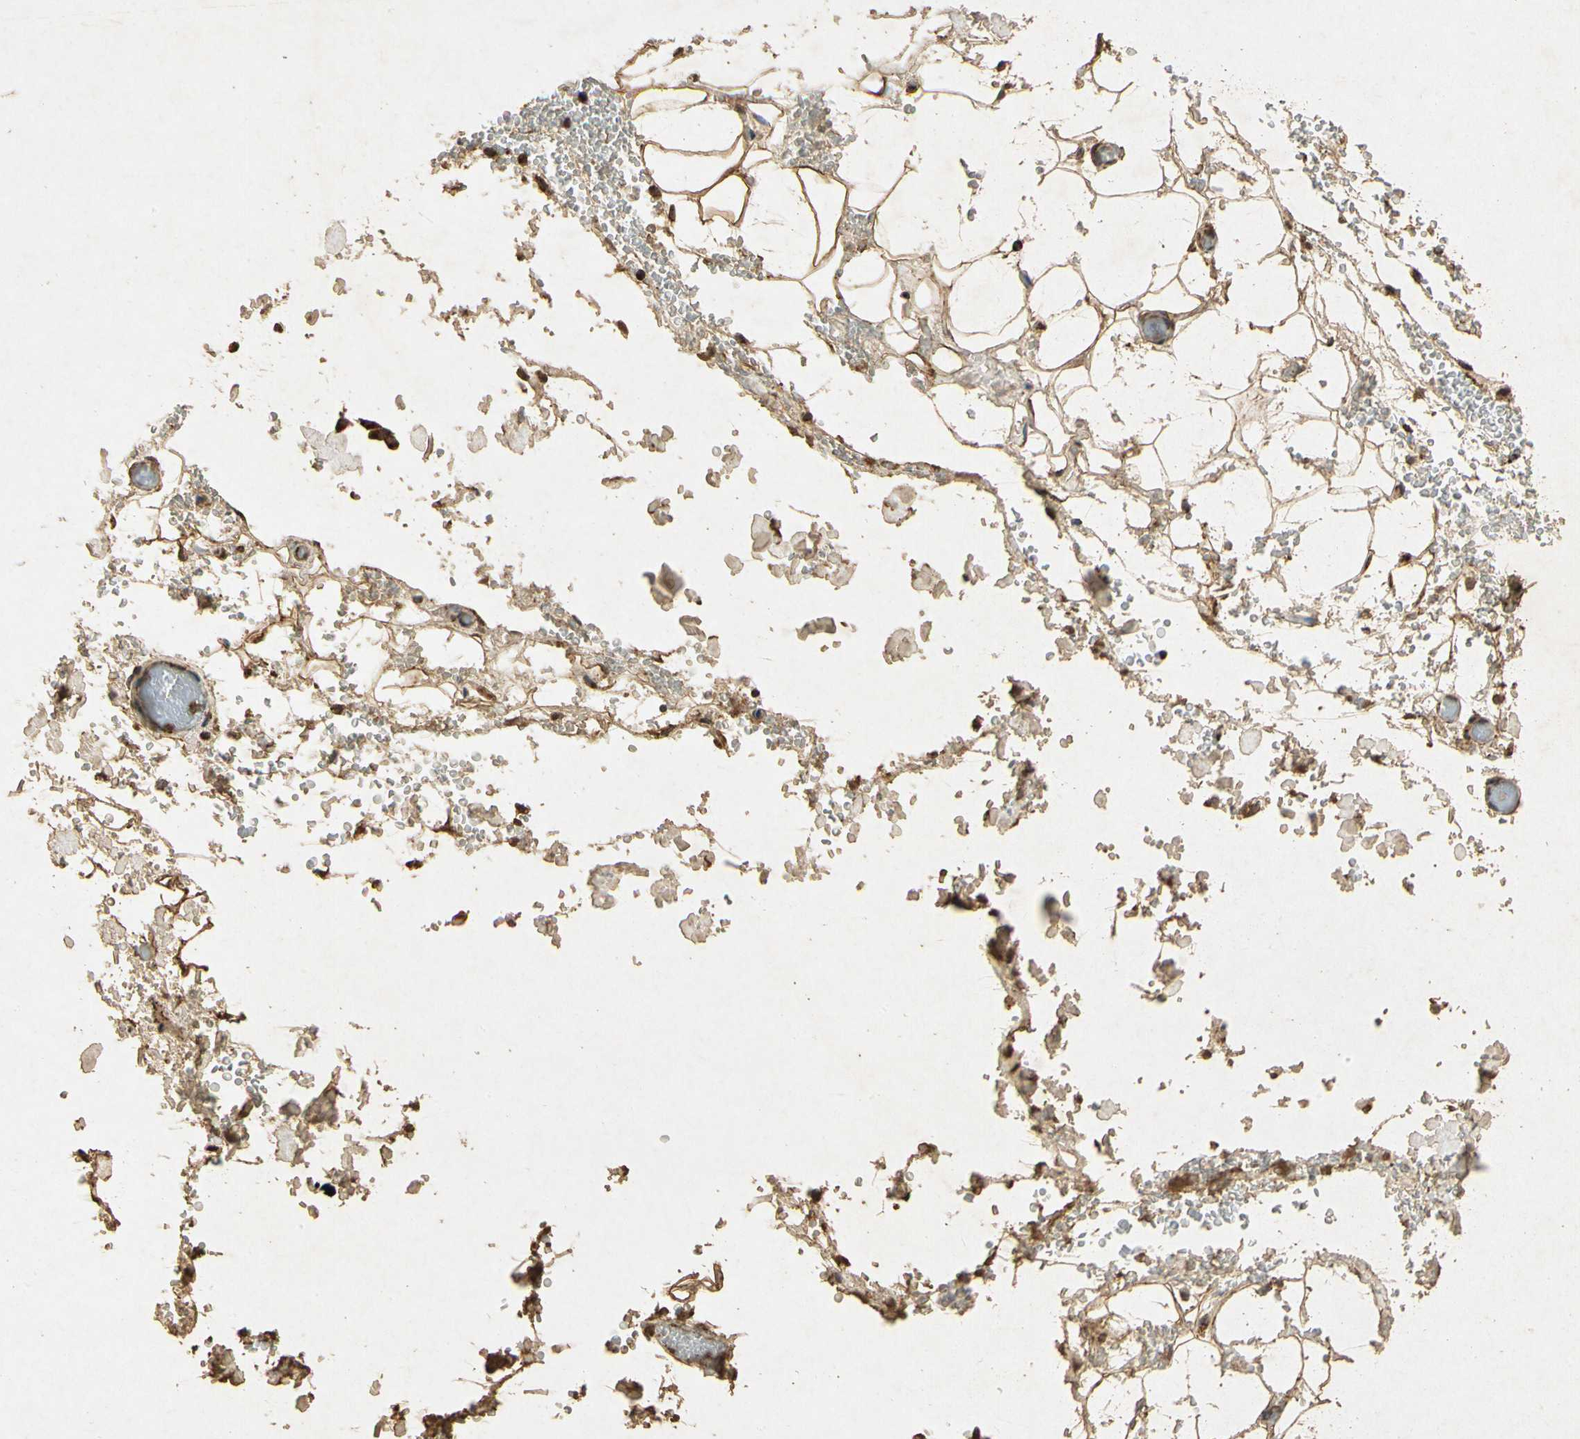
{"staining": {"intensity": "strong", "quantity": ">75%", "location": "cytoplasmic/membranous"}, "tissue": "adipose tissue", "cell_type": "Adipocytes", "image_type": "normal", "snomed": [{"axis": "morphology", "description": "Normal tissue, NOS"}, {"axis": "morphology", "description": "Inflammation, NOS"}, {"axis": "topography", "description": "Breast"}], "caption": "Immunohistochemical staining of unremarkable adipose tissue exhibits strong cytoplasmic/membranous protein positivity in about >75% of adipocytes.", "gene": "PRDX3", "patient": {"sex": "female", "age": 65}}